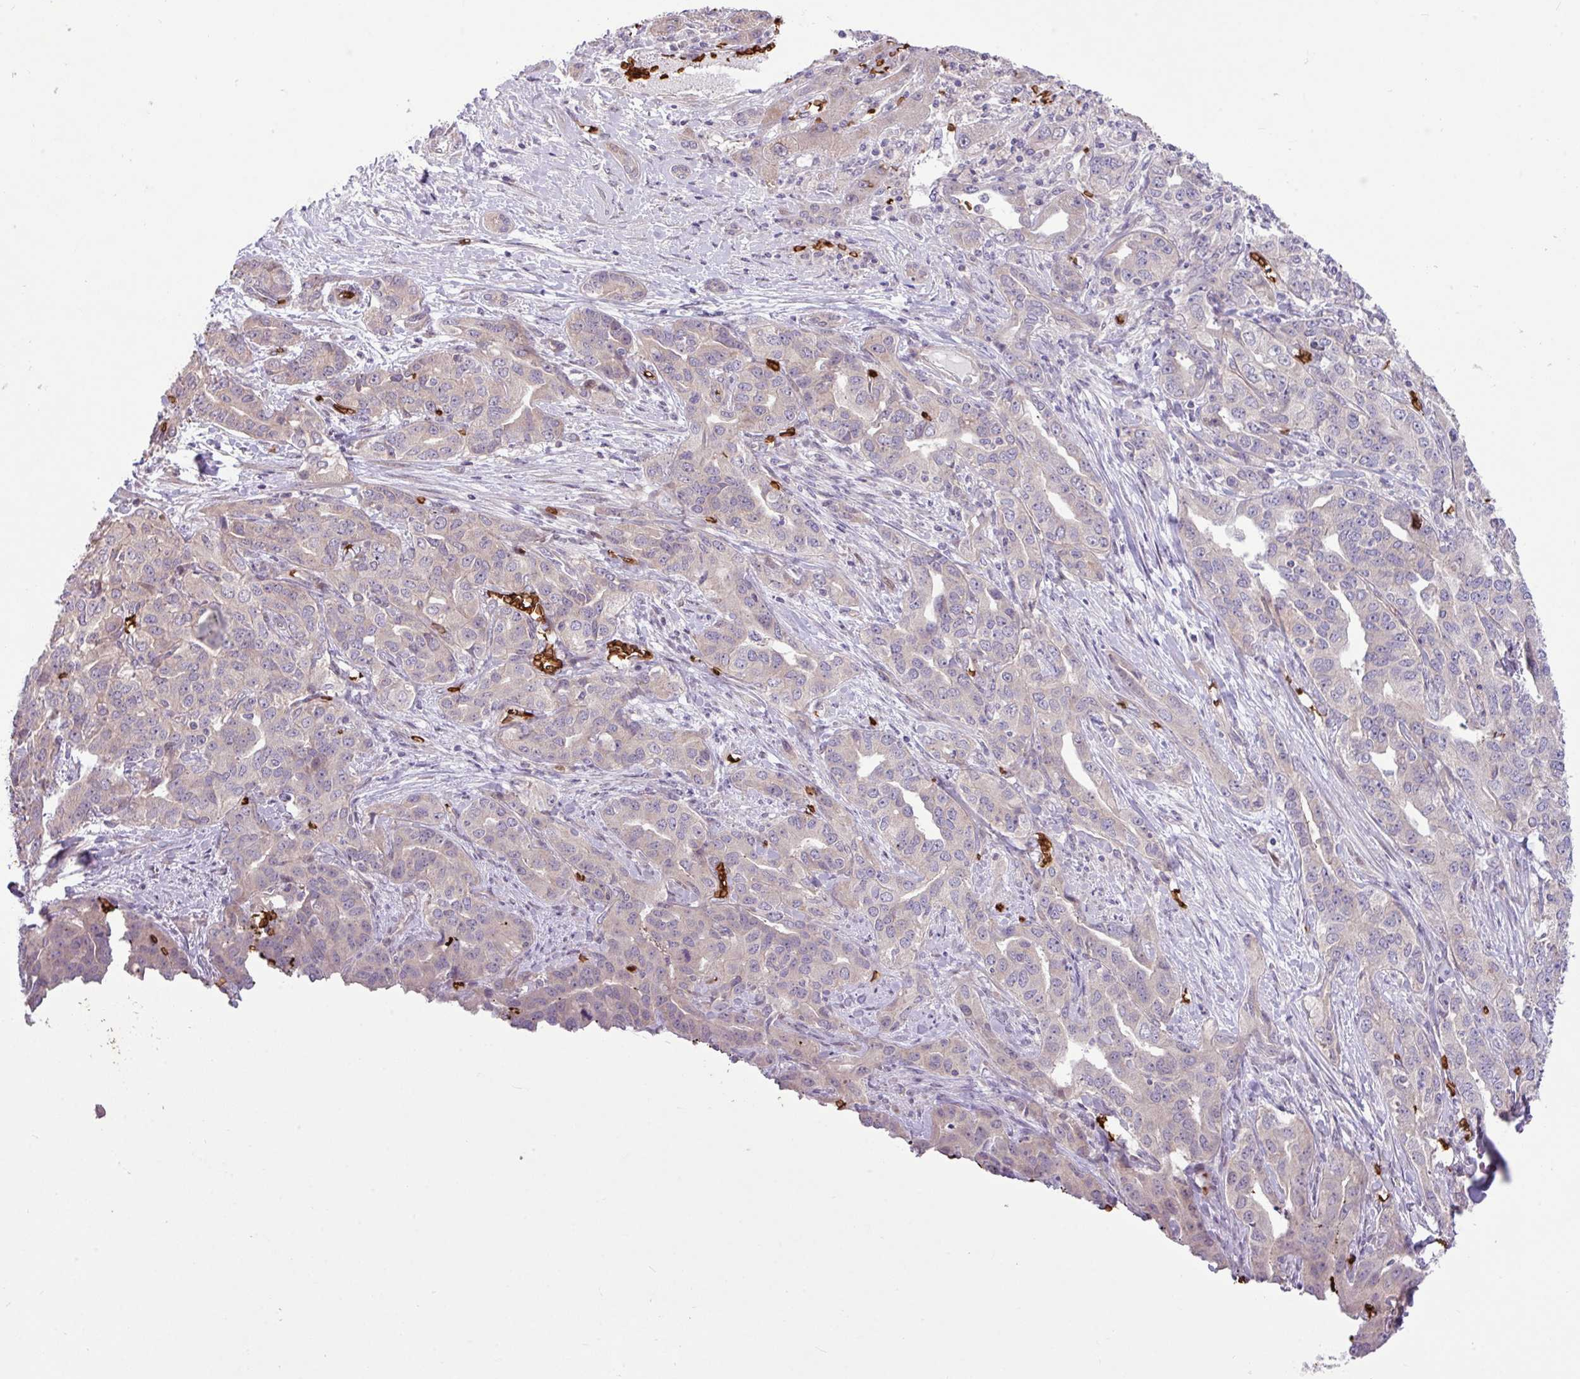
{"staining": {"intensity": "negative", "quantity": "none", "location": "none"}, "tissue": "liver cancer", "cell_type": "Tumor cells", "image_type": "cancer", "snomed": [{"axis": "morphology", "description": "Cholangiocarcinoma"}, {"axis": "topography", "description": "Liver"}], "caption": "This is a micrograph of immunohistochemistry (IHC) staining of liver cancer, which shows no expression in tumor cells. (DAB (3,3'-diaminobenzidine) immunohistochemistry (IHC) with hematoxylin counter stain).", "gene": "RAD21L1", "patient": {"sex": "male", "age": 59}}